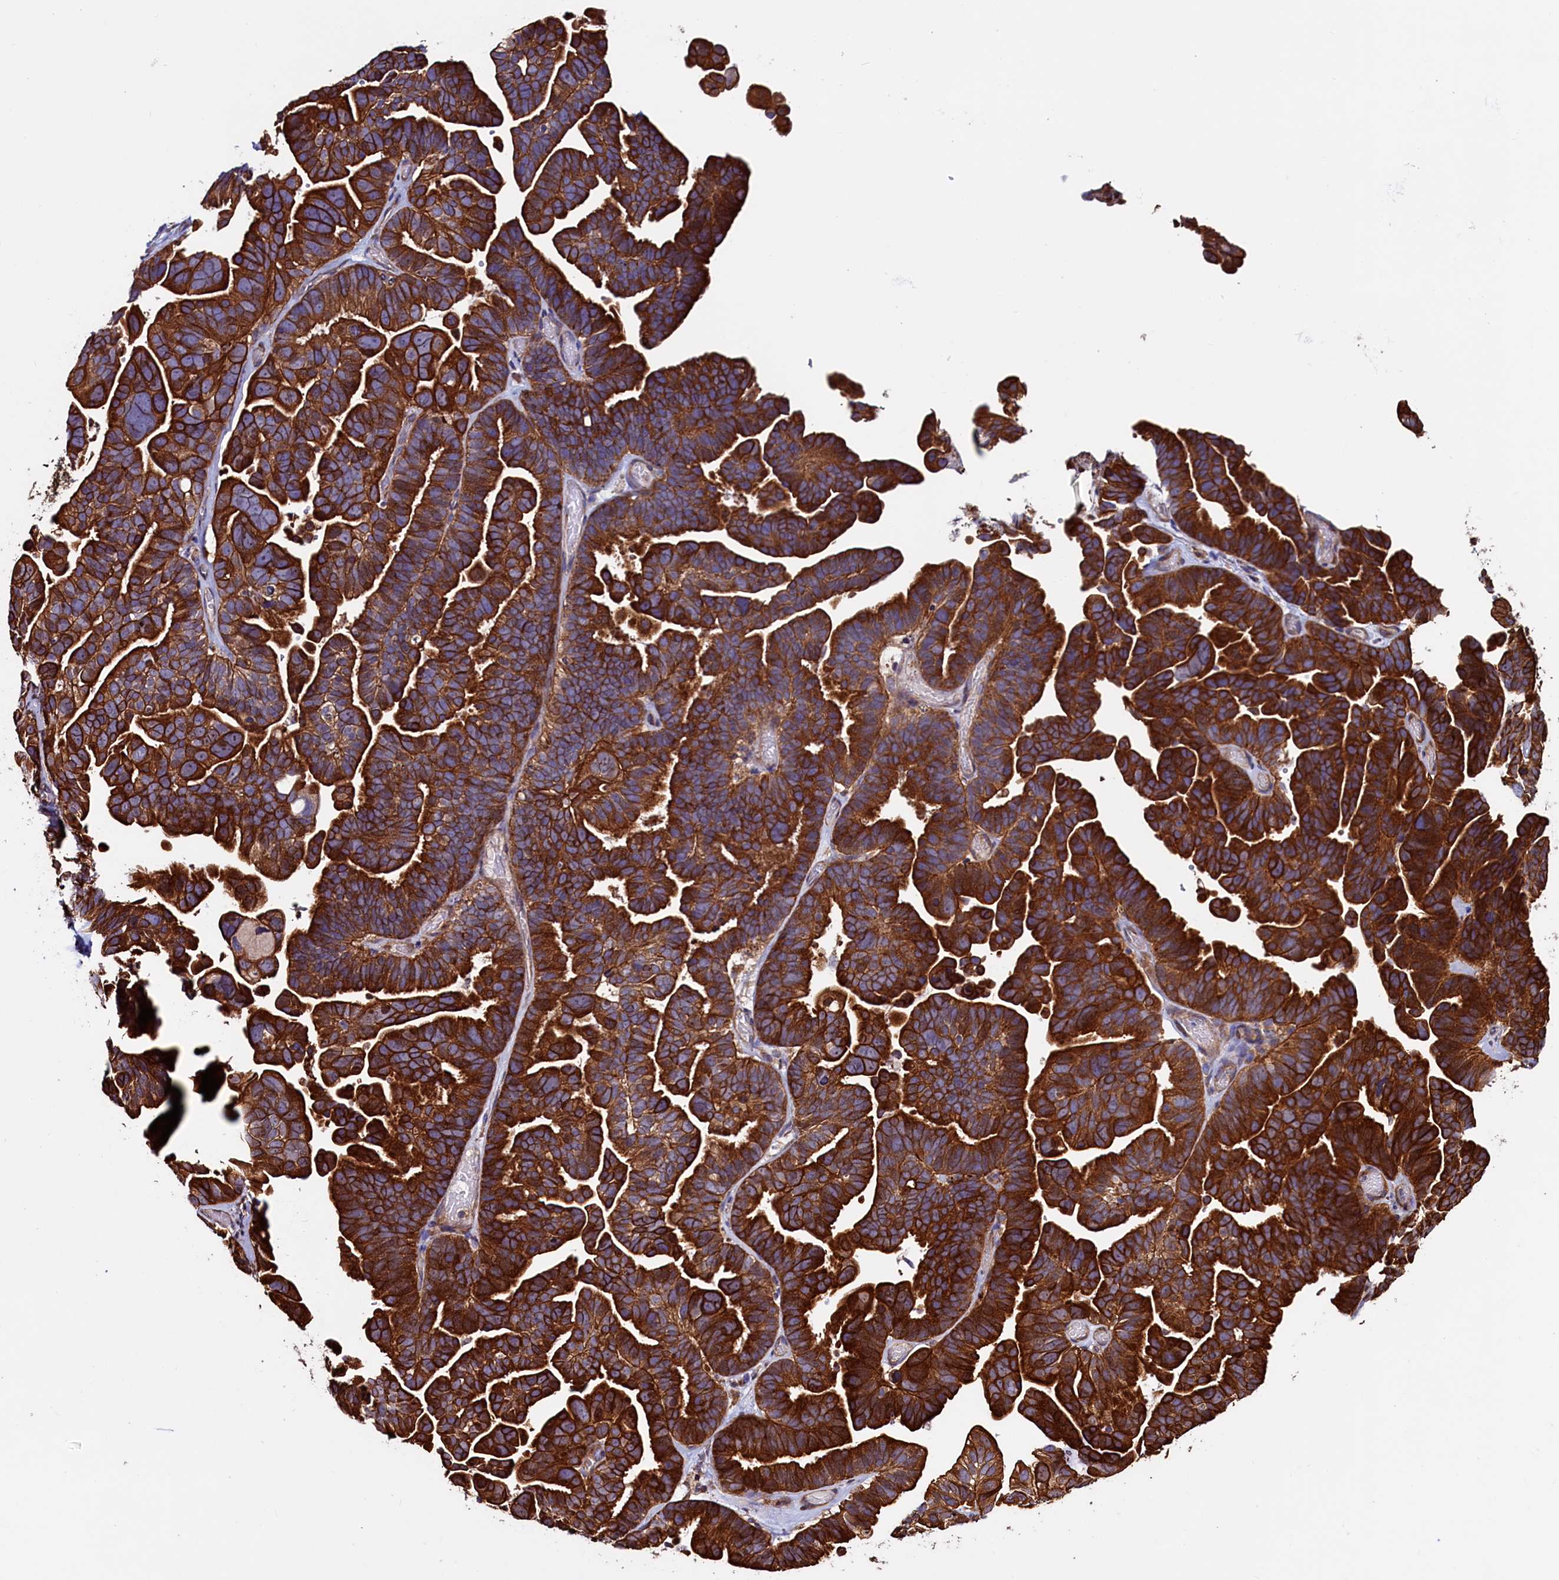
{"staining": {"intensity": "strong", "quantity": ">75%", "location": "cytoplasmic/membranous"}, "tissue": "ovarian cancer", "cell_type": "Tumor cells", "image_type": "cancer", "snomed": [{"axis": "morphology", "description": "Cystadenocarcinoma, serous, NOS"}, {"axis": "topography", "description": "Ovary"}], "caption": "Immunohistochemistry (IHC) photomicrograph of neoplastic tissue: human ovarian serous cystadenocarcinoma stained using IHC reveals high levels of strong protein expression localized specifically in the cytoplasmic/membranous of tumor cells, appearing as a cytoplasmic/membranous brown color.", "gene": "ATXN2L", "patient": {"sex": "female", "age": 56}}